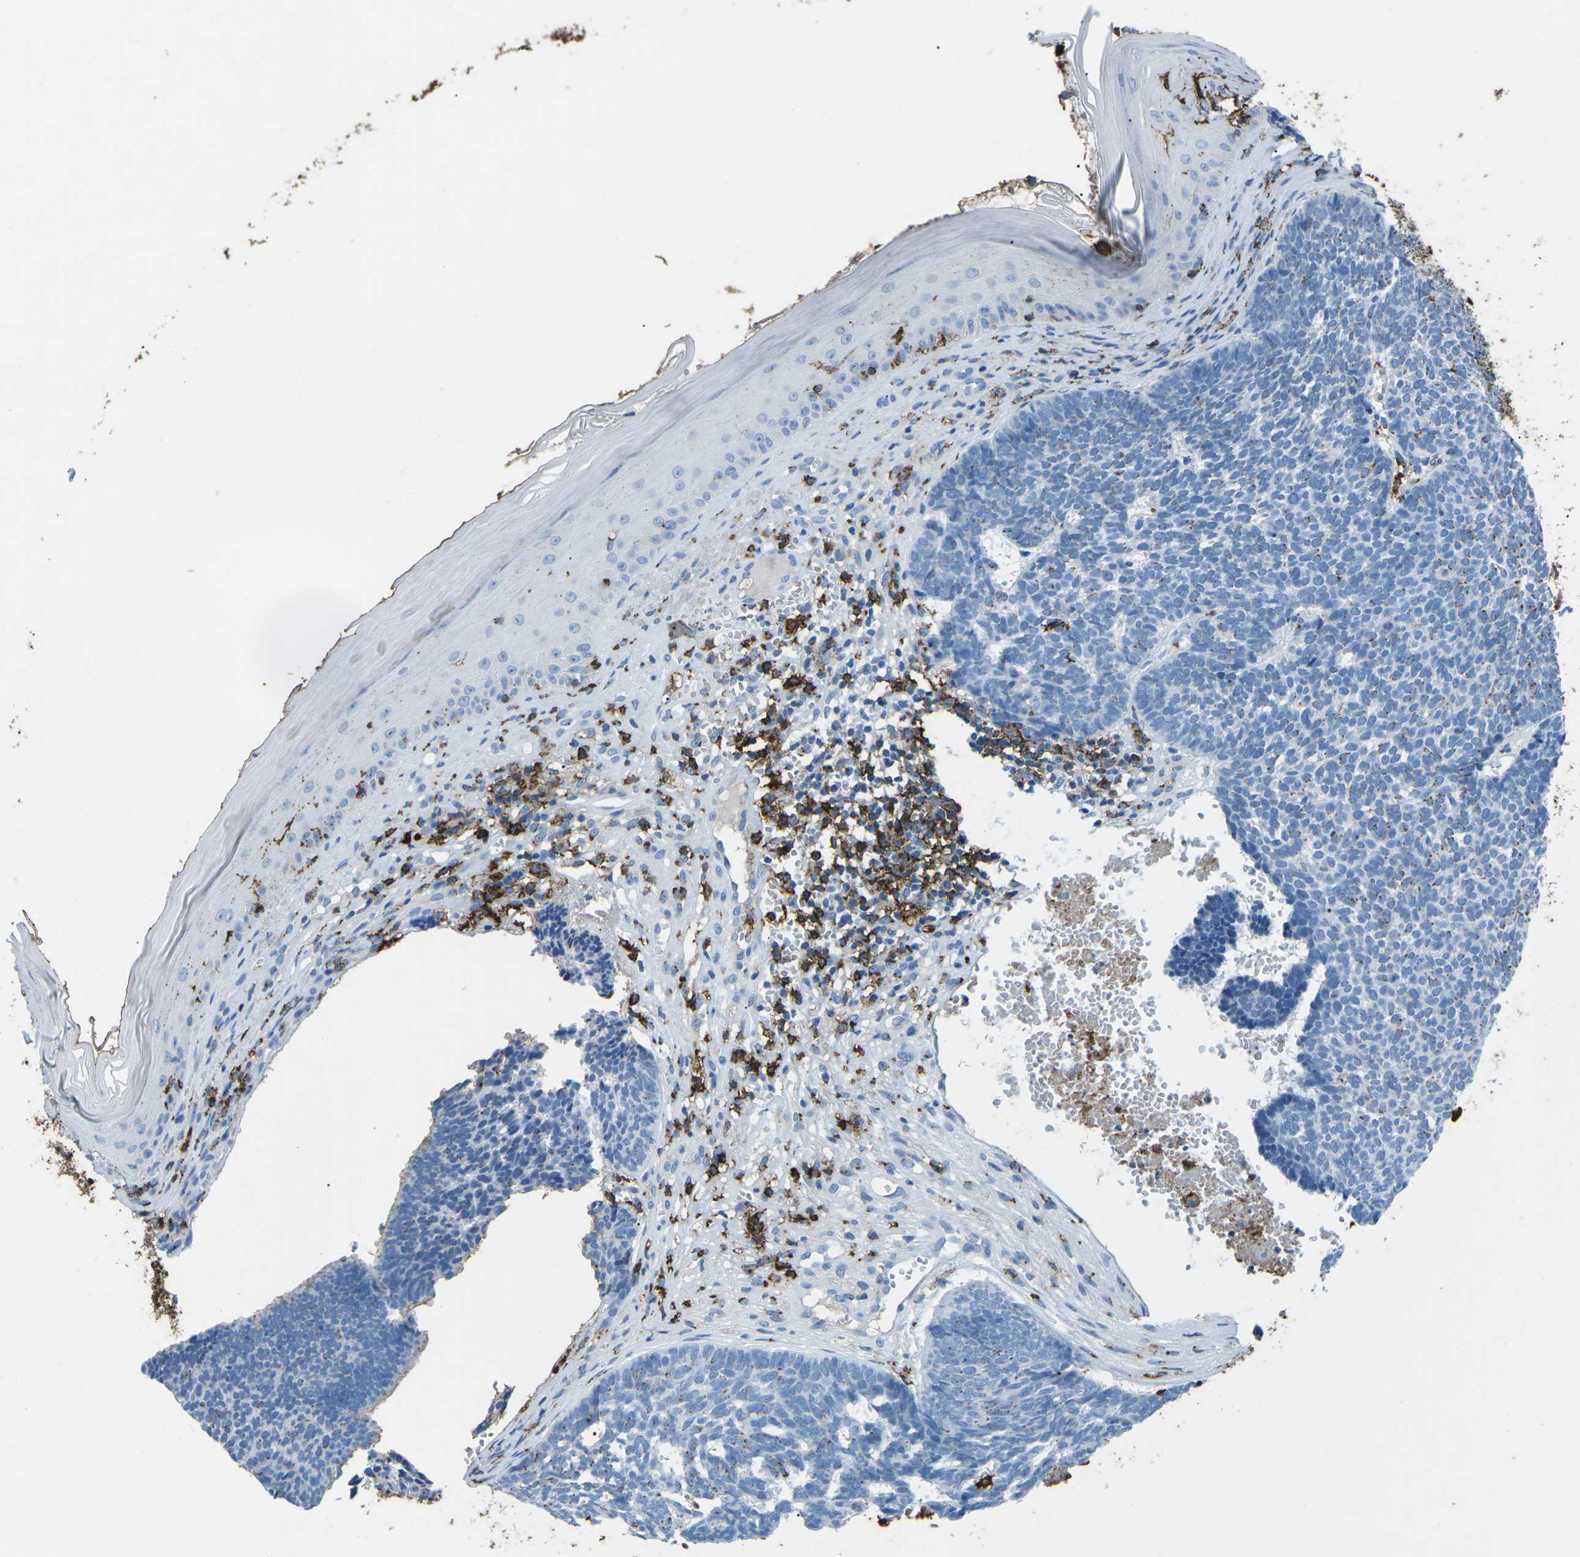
{"staining": {"intensity": "moderate", "quantity": "<25%", "location": "cytoplasmic/membranous"}, "tissue": "skin cancer", "cell_type": "Tumor cells", "image_type": "cancer", "snomed": [{"axis": "morphology", "description": "Basal cell carcinoma"}, {"axis": "topography", "description": "Skin"}], "caption": "Skin cancer (basal cell carcinoma) was stained to show a protein in brown. There is low levels of moderate cytoplasmic/membranous positivity in about <25% of tumor cells. (Stains: DAB in brown, nuclei in blue, Microscopy: brightfield microscopy at high magnification).", "gene": "CTAGE1", "patient": {"sex": "male", "age": 84}}